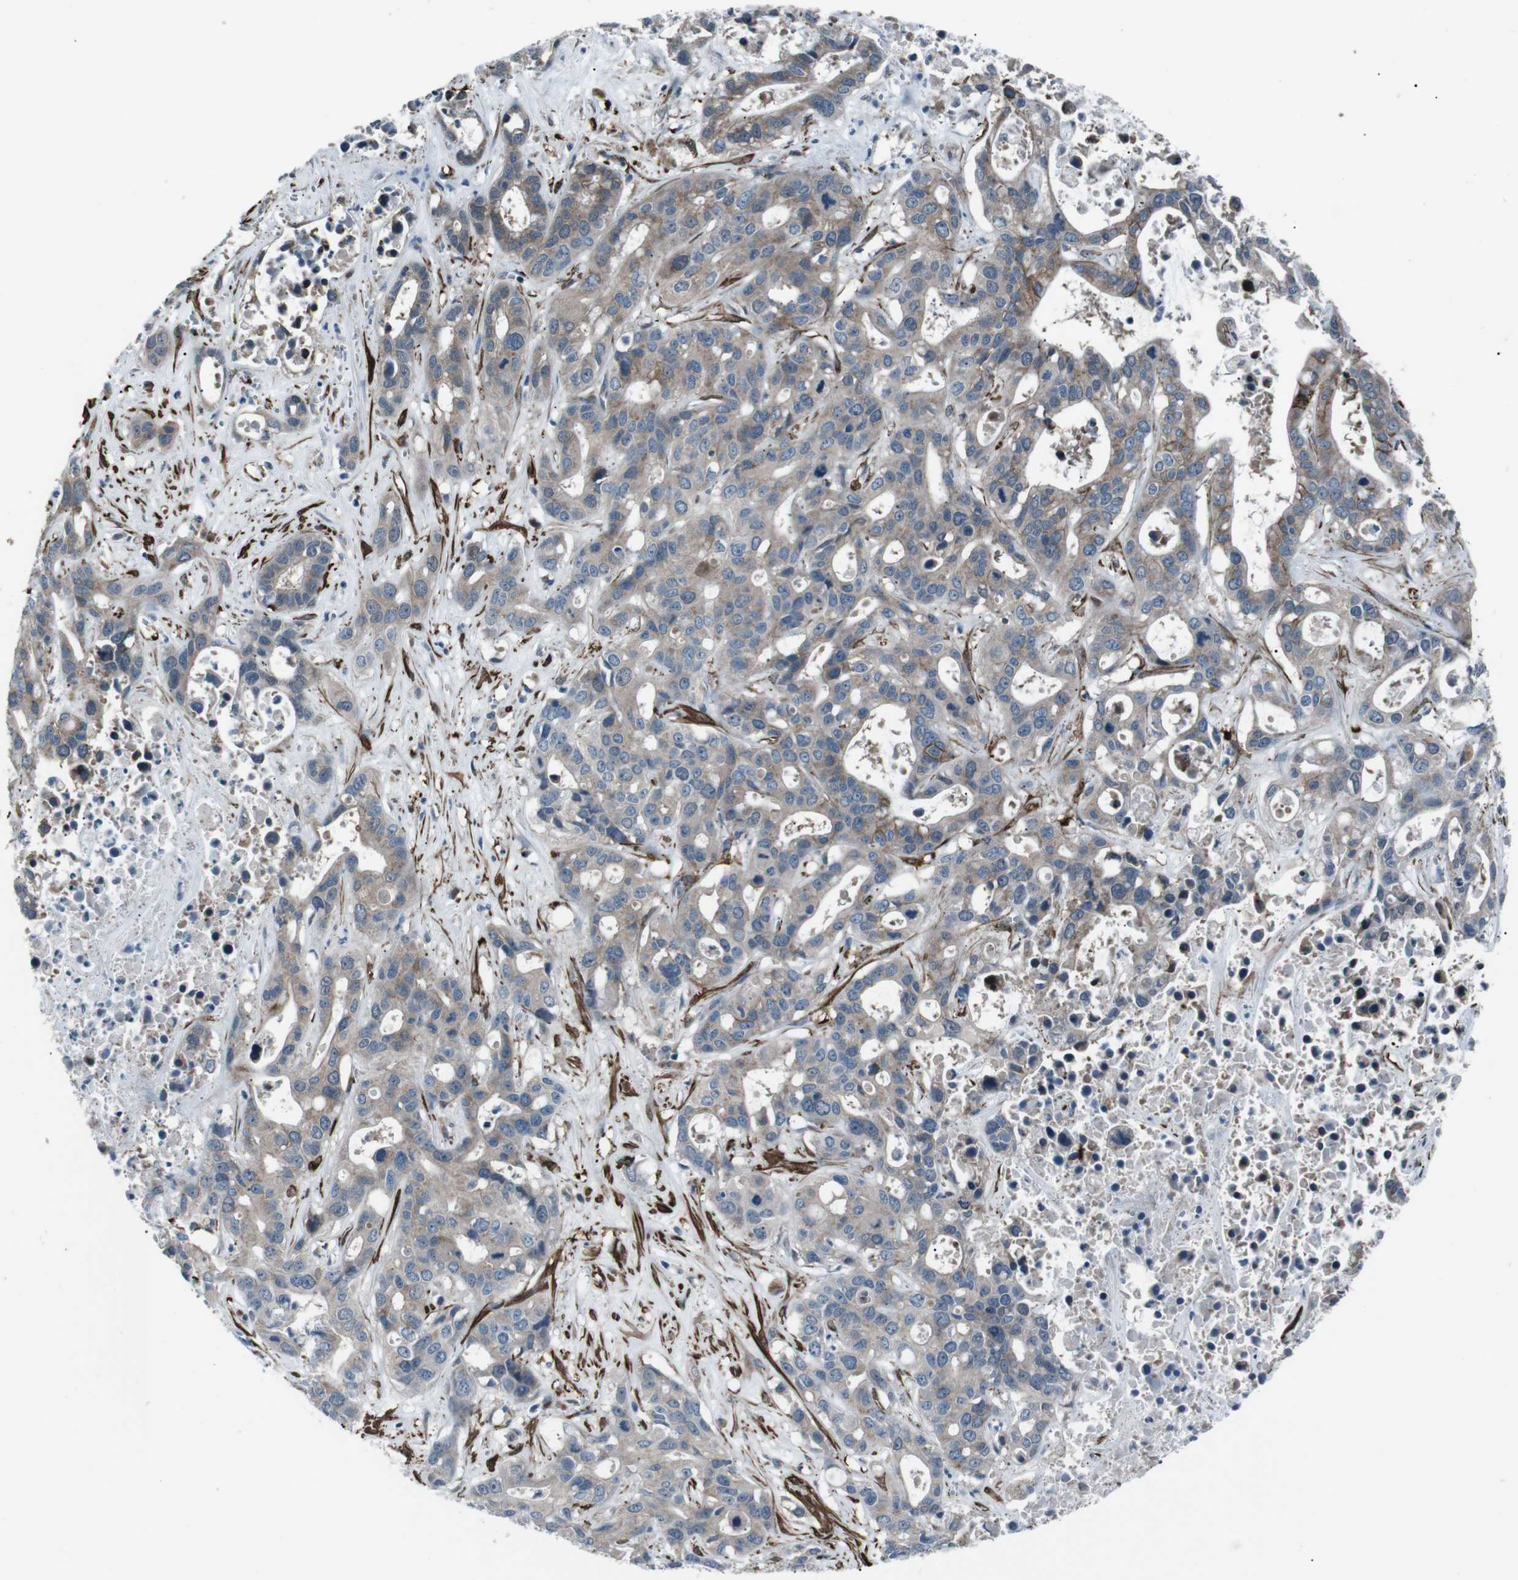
{"staining": {"intensity": "moderate", "quantity": ">75%", "location": "cytoplasmic/membranous"}, "tissue": "liver cancer", "cell_type": "Tumor cells", "image_type": "cancer", "snomed": [{"axis": "morphology", "description": "Cholangiocarcinoma"}, {"axis": "topography", "description": "Liver"}], "caption": "Liver cancer was stained to show a protein in brown. There is medium levels of moderate cytoplasmic/membranous positivity in about >75% of tumor cells.", "gene": "PDLIM5", "patient": {"sex": "female", "age": 65}}